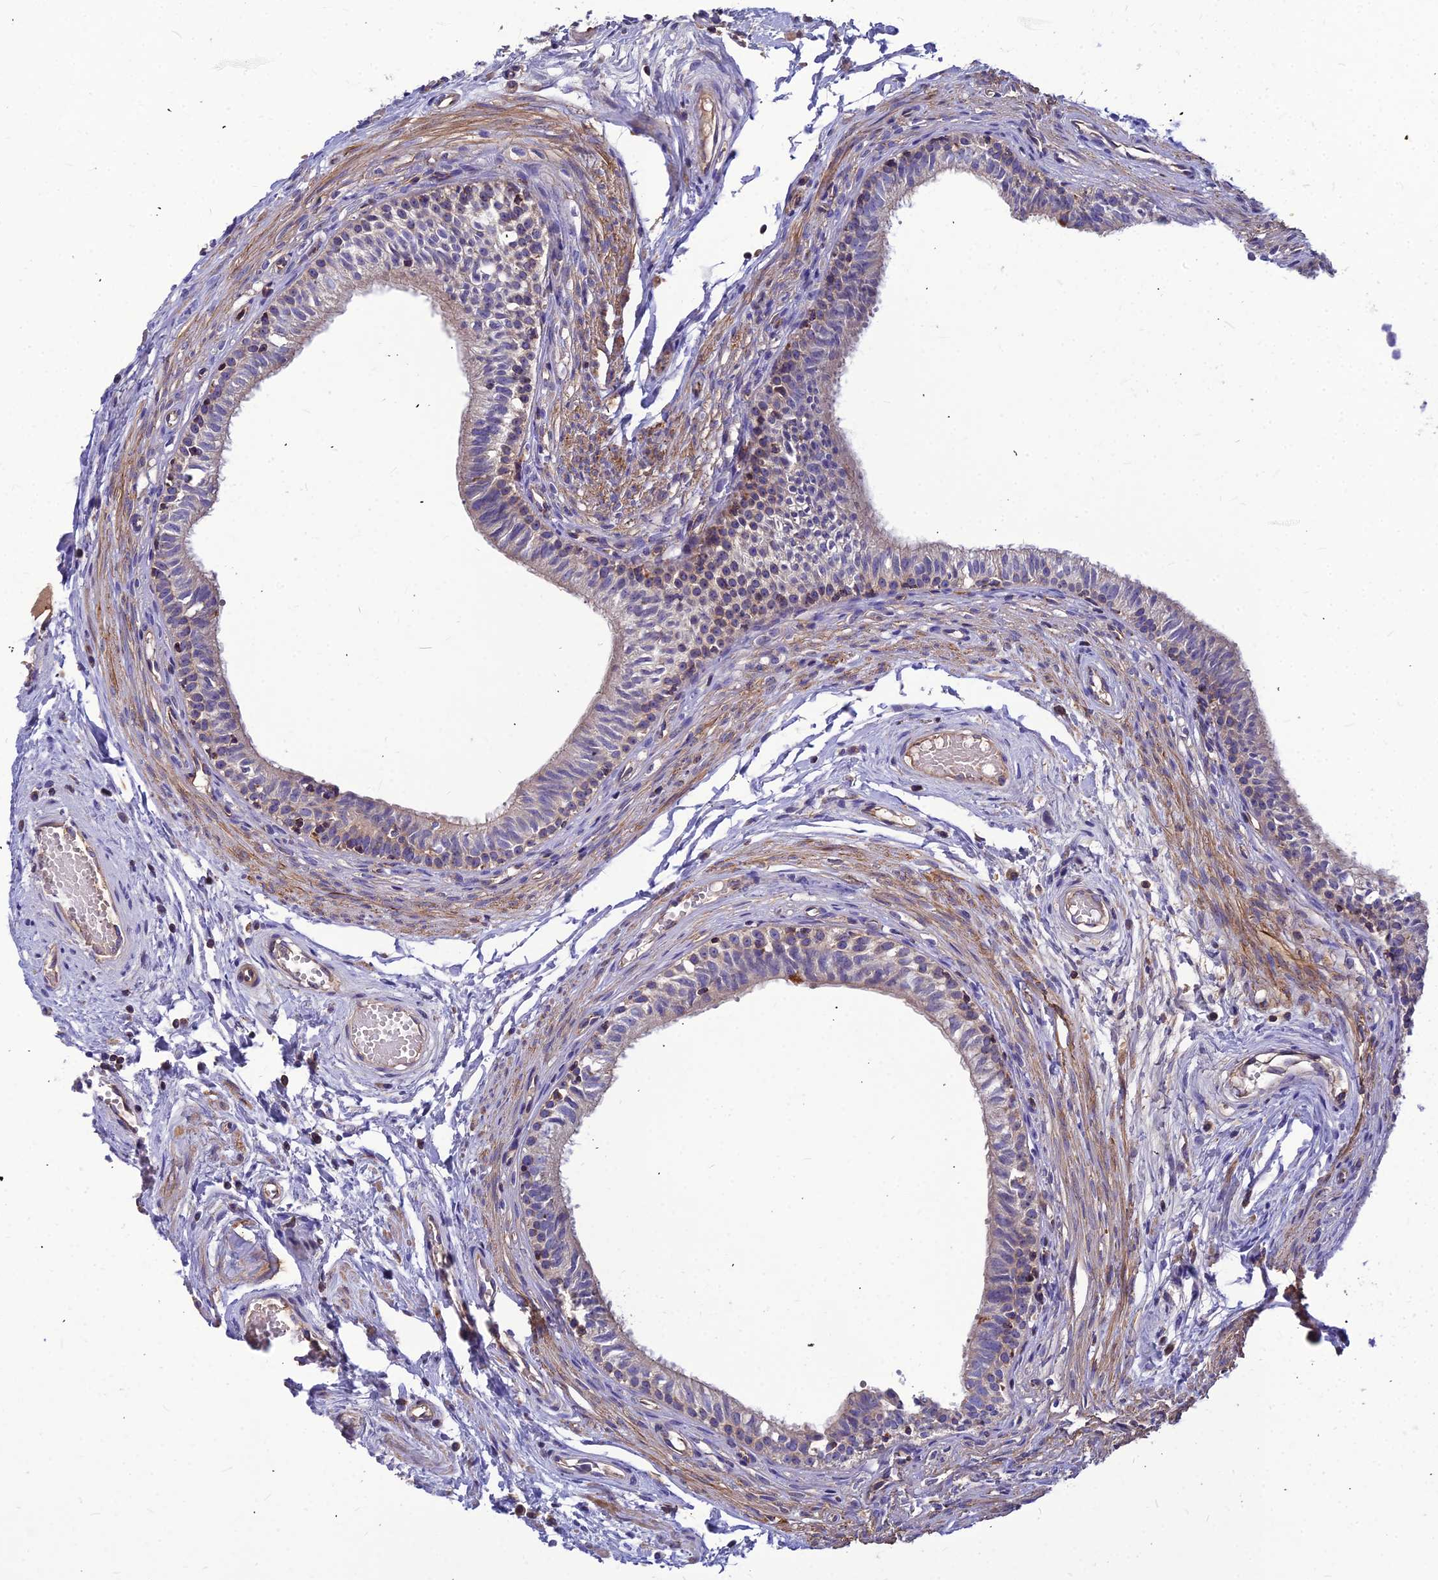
{"staining": {"intensity": "weak", "quantity": "<25%", "location": "cytoplasmic/membranous"}, "tissue": "epididymis", "cell_type": "Glandular cells", "image_type": "normal", "snomed": [{"axis": "morphology", "description": "Normal tissue, NOS"}, {"axis": "topography", "description": "Epididymis, spermatic cord, NOS"}], "caption": "An IHC photomicrograph of benign epididymis is shown. There is no staining in glandular cells of epididymis.", "gene": "ASPHD1", "patient": {"sex": "male", "age": 22}}